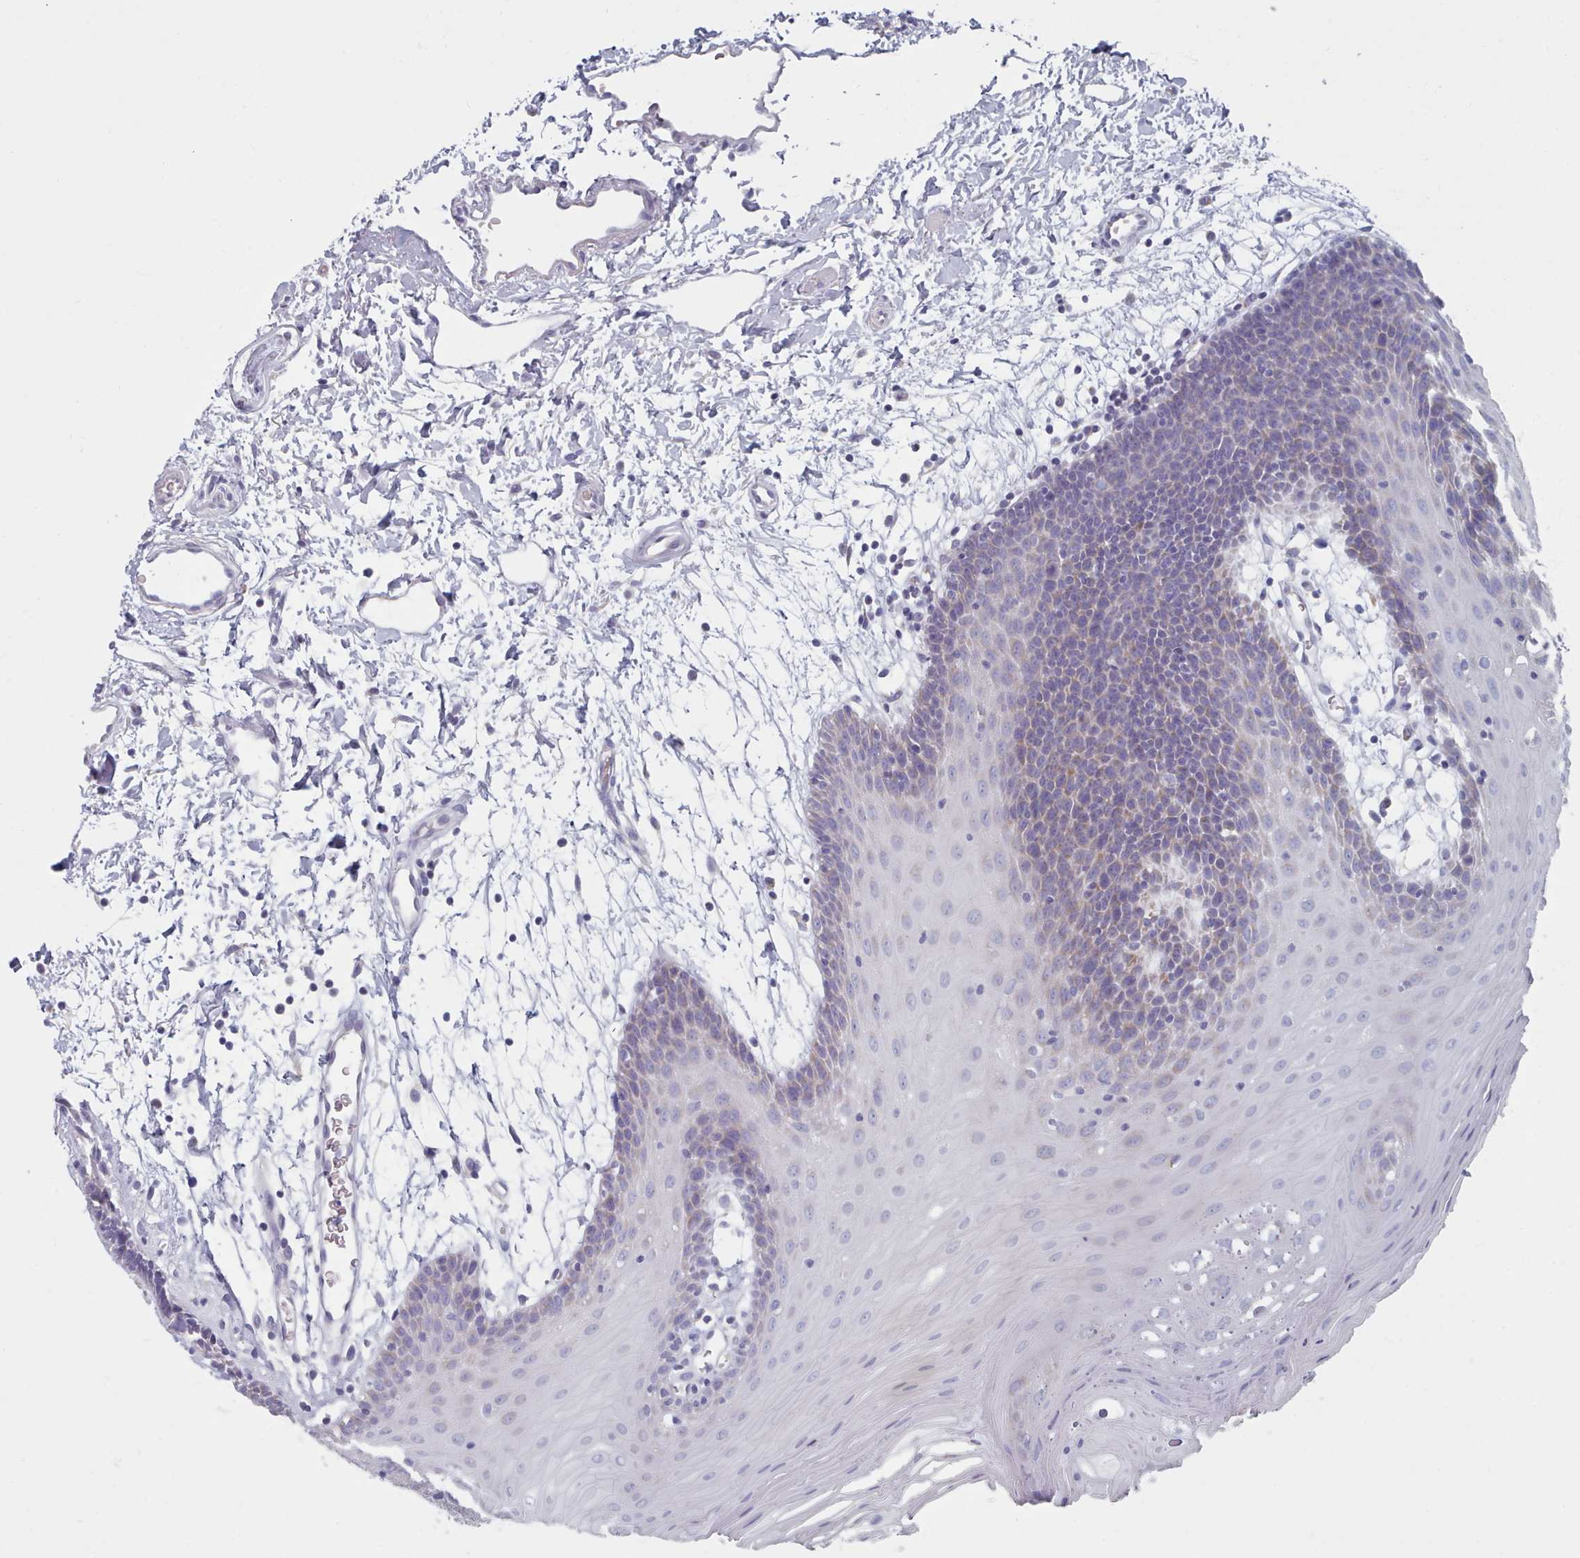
{"staining": {"intensity": "weak", "quantity": "<25%", "location": "cytoplasmic/membranous"}, "tissue": "oral mucosa", "cell_type": "Squamous epithelial cells", "image_type": "normal", "snomed": [{"axis": "morphology", "description": "Normal tissue, NOS"}, {"axis": "topography", "description": "Skeletal muscle"}, {"axis": "topography", "description": "Oral tissue"}, {"axis": "topography", "description": "Salivary gland"}, {"axis": "topography", "description": "Peripheral nerve tissue"}], "caption": "Squamous epithelial cells are negative for brown protein staining in normal oral mucosa. (Brightfield microscopy of DAB (3,3'-diaminobenzidine) immunohistochemistry at high magnification).", "gene": "HAO1", "patient": {"sex": "male", "age": 54}}